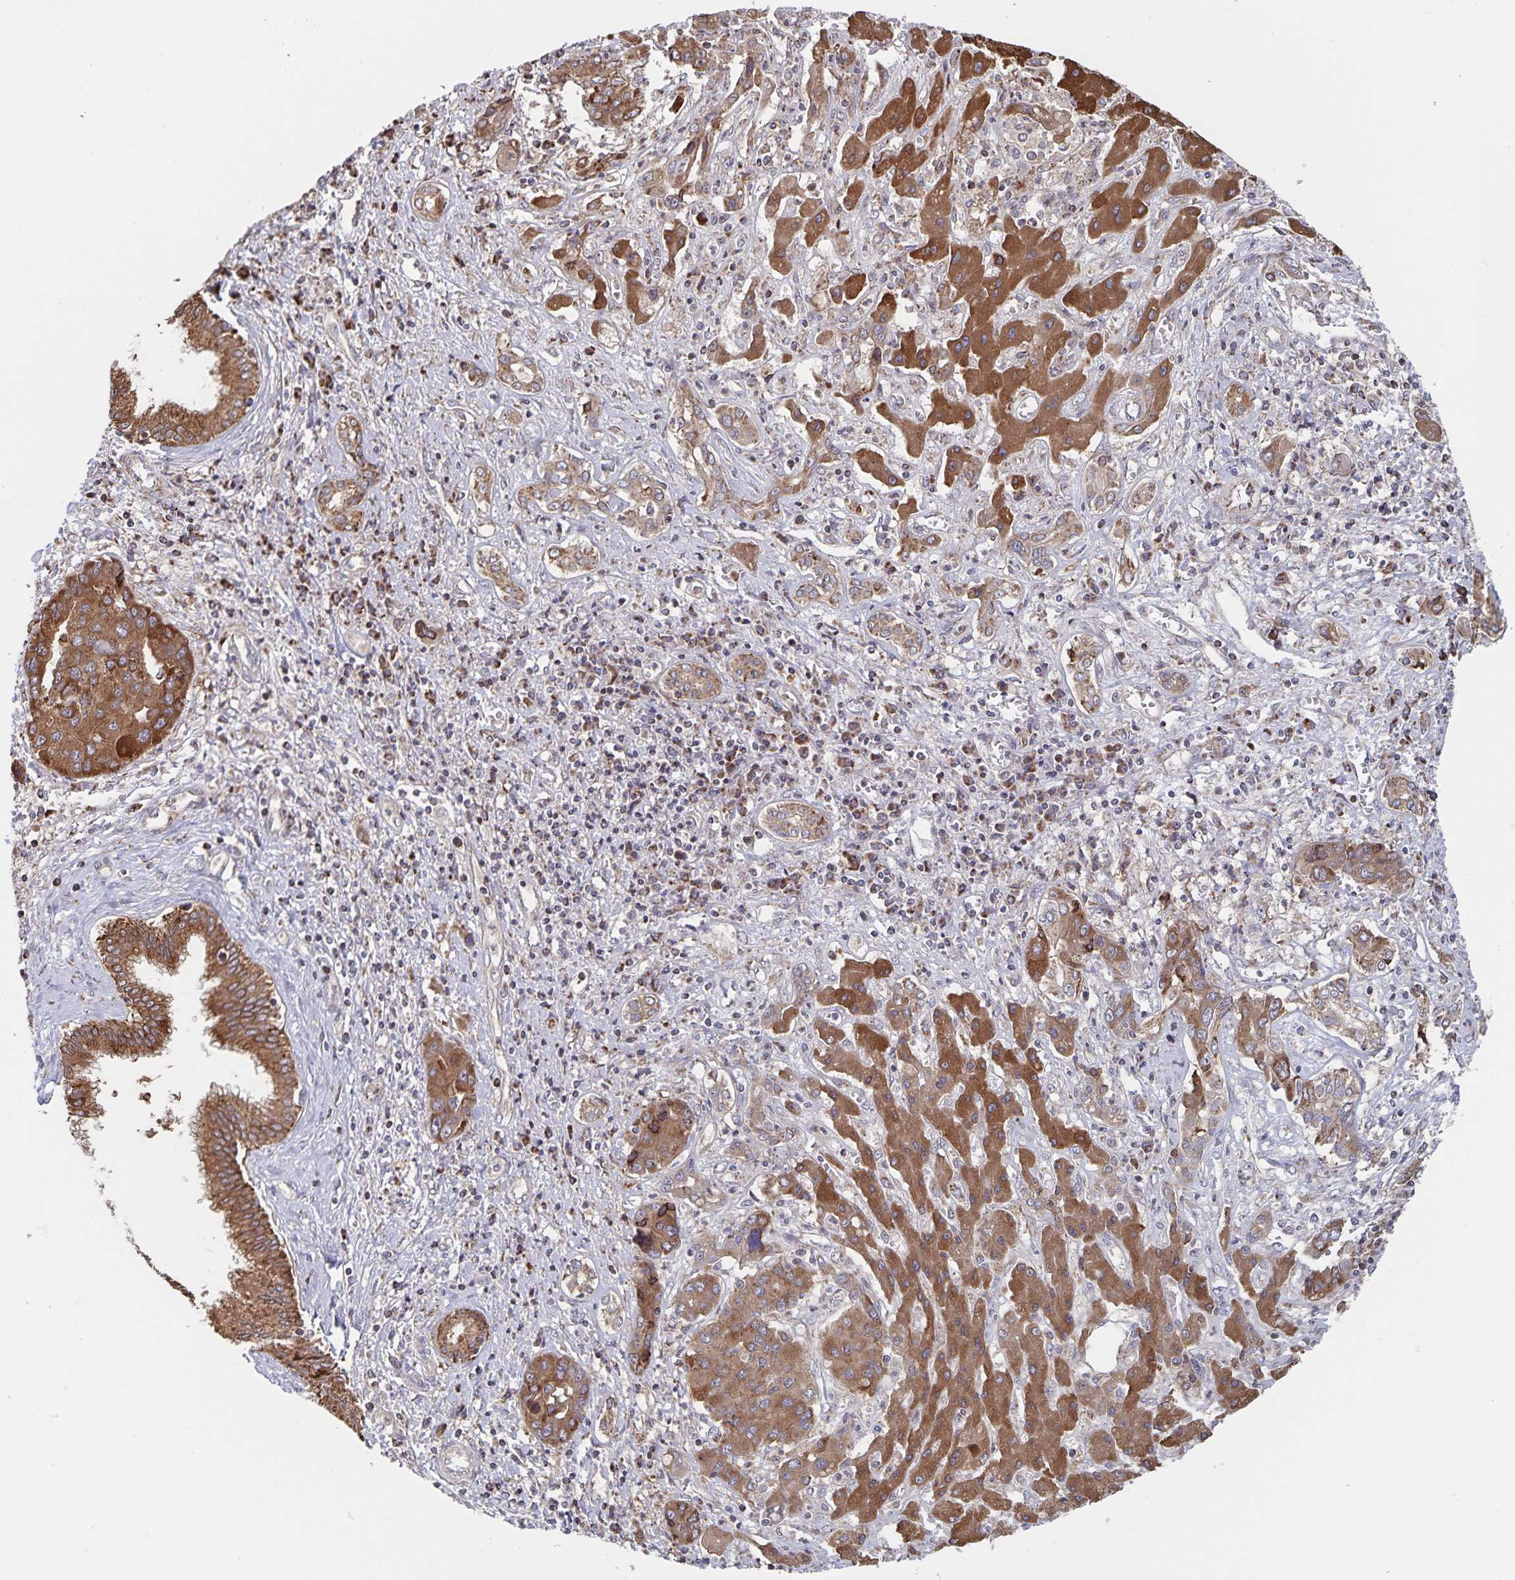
{"staining": {"intensity": "moderate", "quantity": ">75%", "location": "cytoplasmic/membranous"}, "tissue": "liver cancer", "cell_type": "Tumor cells", "image_type": "cancer", "snomed": [{"axis": "morphology", "description": "Cholangiocarcinoma"}, {"axis": "topography", "description": "Liver"}], "caption": "Immunohistochemistry of liver cancer exhibits medium levels of moderate cytoplasmic/membranous staining in about >75% of tumor cells. (DAB IHC with brightfield microscopy, high magnification).", "gene": "ACACA", "patient": {"sex": "male", "age": 67}}